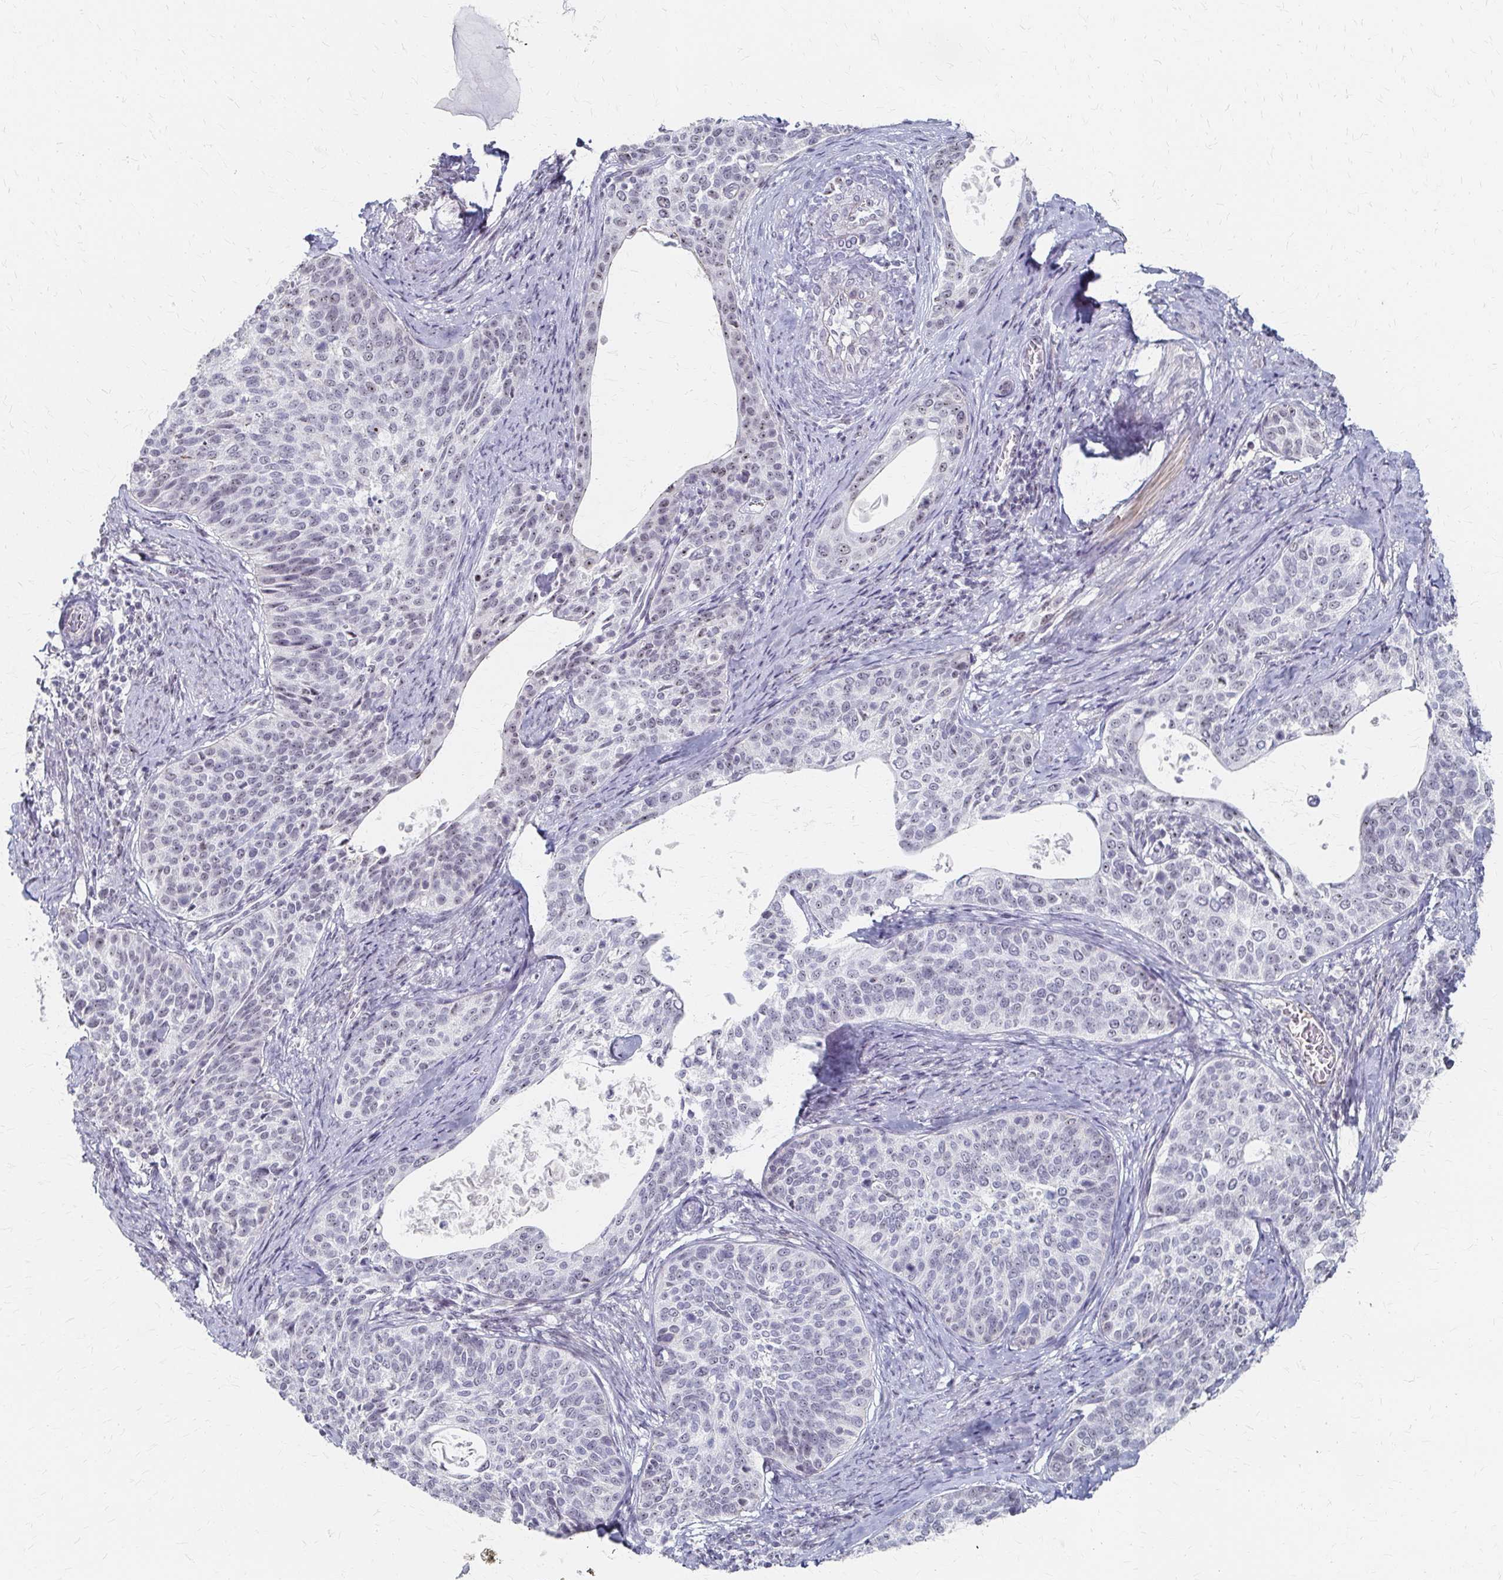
{"staining": {"intensity": "negative", "quantity": "none", "location": "none"}, "tissue": "cervical cancer", "cell_type": "Tumor cells", "image_type": "cancer", "snomed": [{"axis": "morphology", "description": "Squamous cell carcinoma, NOS"}, {"axis": "topography", "description": "Cervix"}], "caption": "High magnification brightfield microscopy of cervical cancer stained with DAB (3,3'-diaminobenzidine) (brown) and counterstained with hematoxylin (blue): tumor cells show no significant positivity. Nuclei are stained in blue.", "gene": "PES1", "patient": {"sex": "female", "age": 69}}